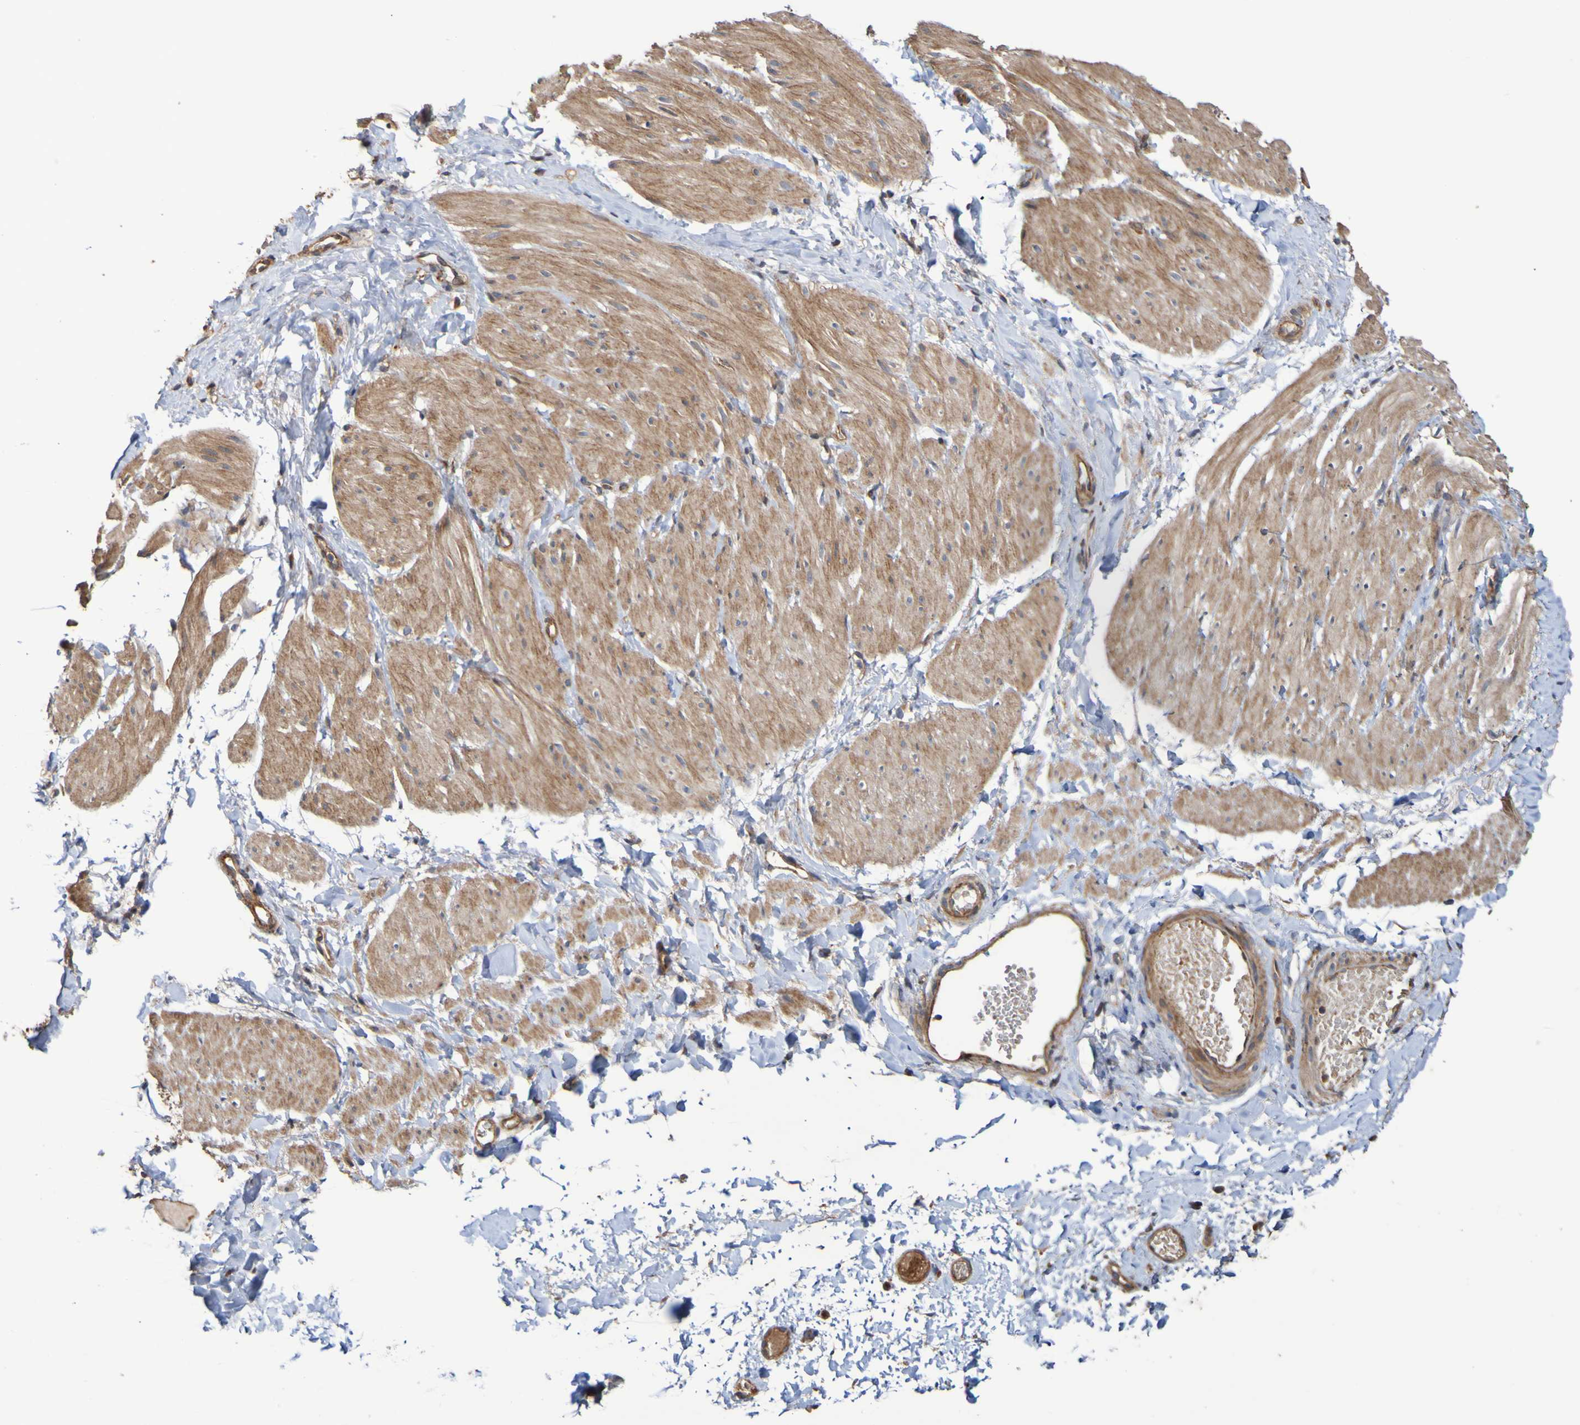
{"staining": {"intensity": "moderate", "quantity": ">75%", "location": "cytoplasmic/membranous"}, "tissue": "smooth muscle", "cell_type": "Smooth muscle cells", "image_type": "normal", "snomed": [{"axis": "morphology", "description": "Normal tissue, NOS"}, {"axis": "topography", "description": "Smooth muscle"}], "caption": "Immunohistochemical staining of unremarkable smooth muscle reveals >75% levels of moderate cytoplasmic/membranous protein positivity in approximately >75% of smooth muscle cells. The protein is stained brown, and the nuclei are stained in blue (DAB IHC with brightfield microscopy, high magnification).", "gene": "UCN", "patient": {"sex": "male", "age": 16}}